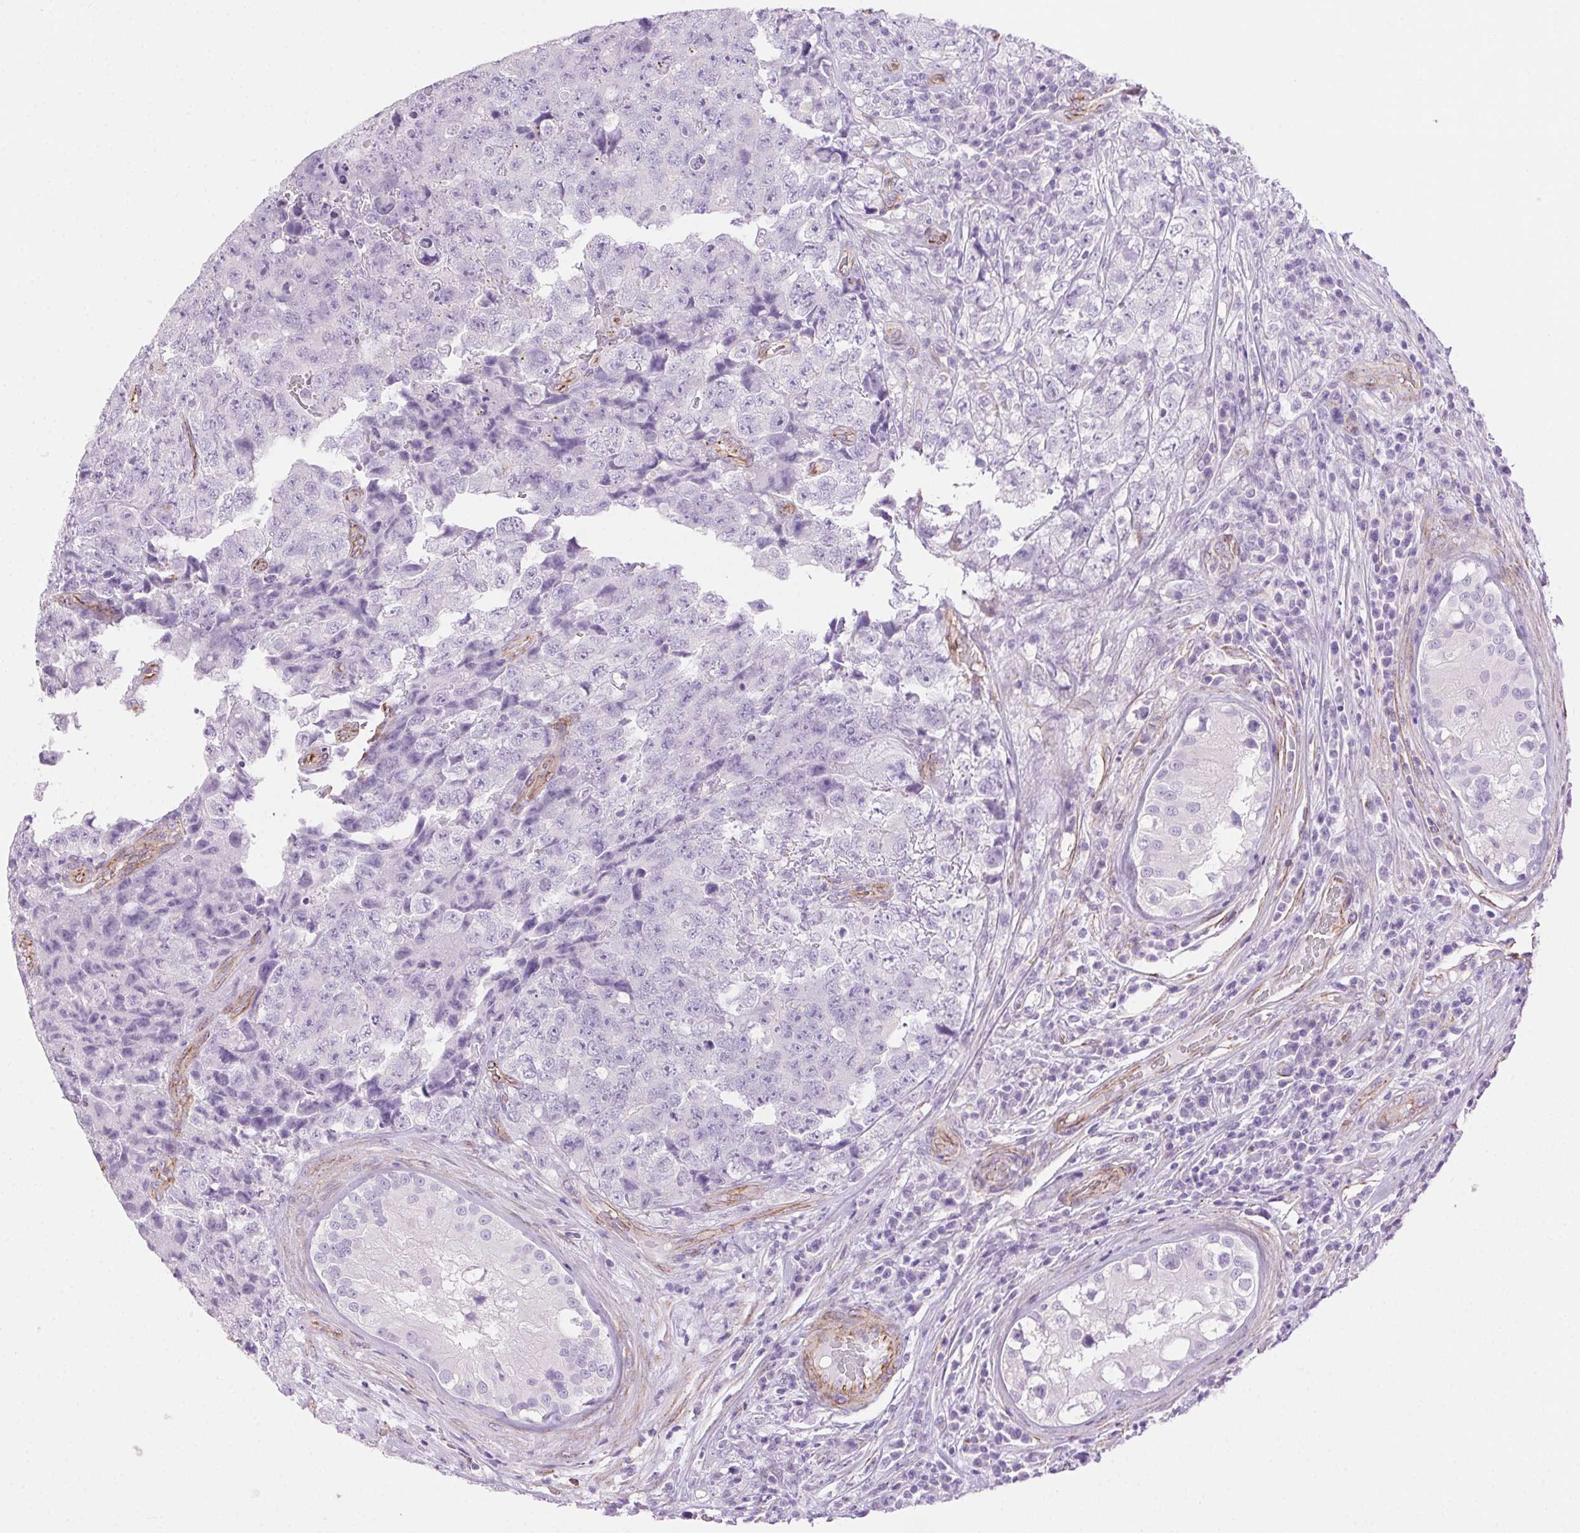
{"staining": {"intensity": "negative", "quantity": "none", "location": "none"}, "tissue": "testis cancer", "cell_type": "Tumor cells", "image_type": "cancer", "snomed": [{"axis": "morphology", "description": "Carcinoma, Embryonal, NOS"}, {"axis": "topography", "description": "Testis"}], "caption": "A photomicrograph of testis cancer stained for a protein exhibits no brown staining in tumor cells.", "gene": "SHCBP1L", "patient": {"sex": "male", "age": 18}}